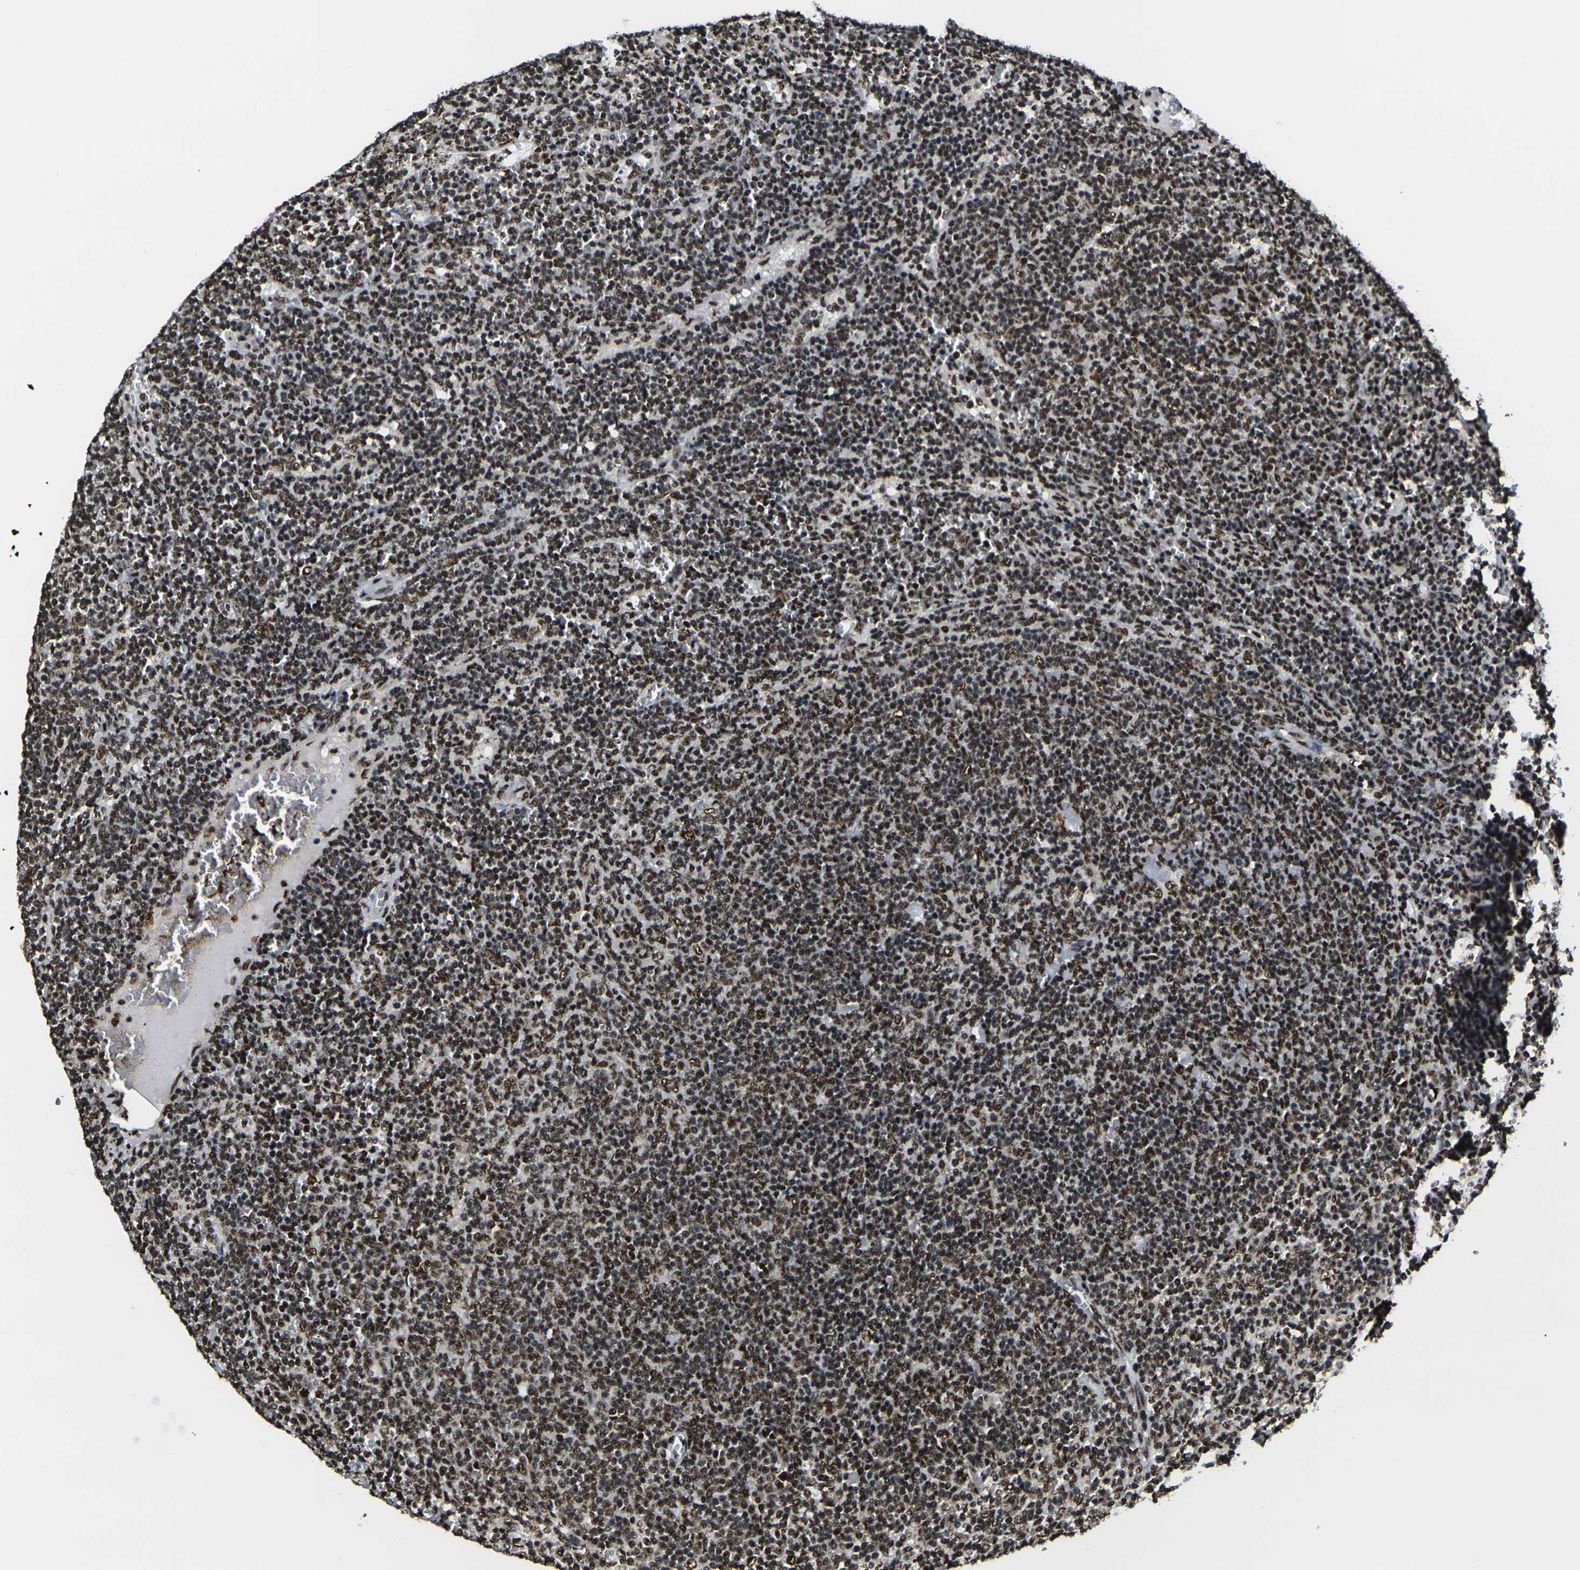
{"staining": {"intensity": "strong", "quantity": ">75%", "location": "nuclear"}, "tissue": "lymphoma", "cell_type": "Tumor cells", "image_type": "cancer", "snomed": [{"axis": "morphology", "description": "Malignant lymphoma, non-Hodgkin's type, Low grade"}, {"axis": "topography", "description": "Spleen"}], "caption": "IHC histopathology image of low-grade malignant lymphoma, non-Hodgkin's type stained for a protein (brown), which reveals high levels of strong nuclear staining in approximately >75% of tumor cells.", "gene": "SMARCC1", "patient": {"sex": "female", "age": 50}}